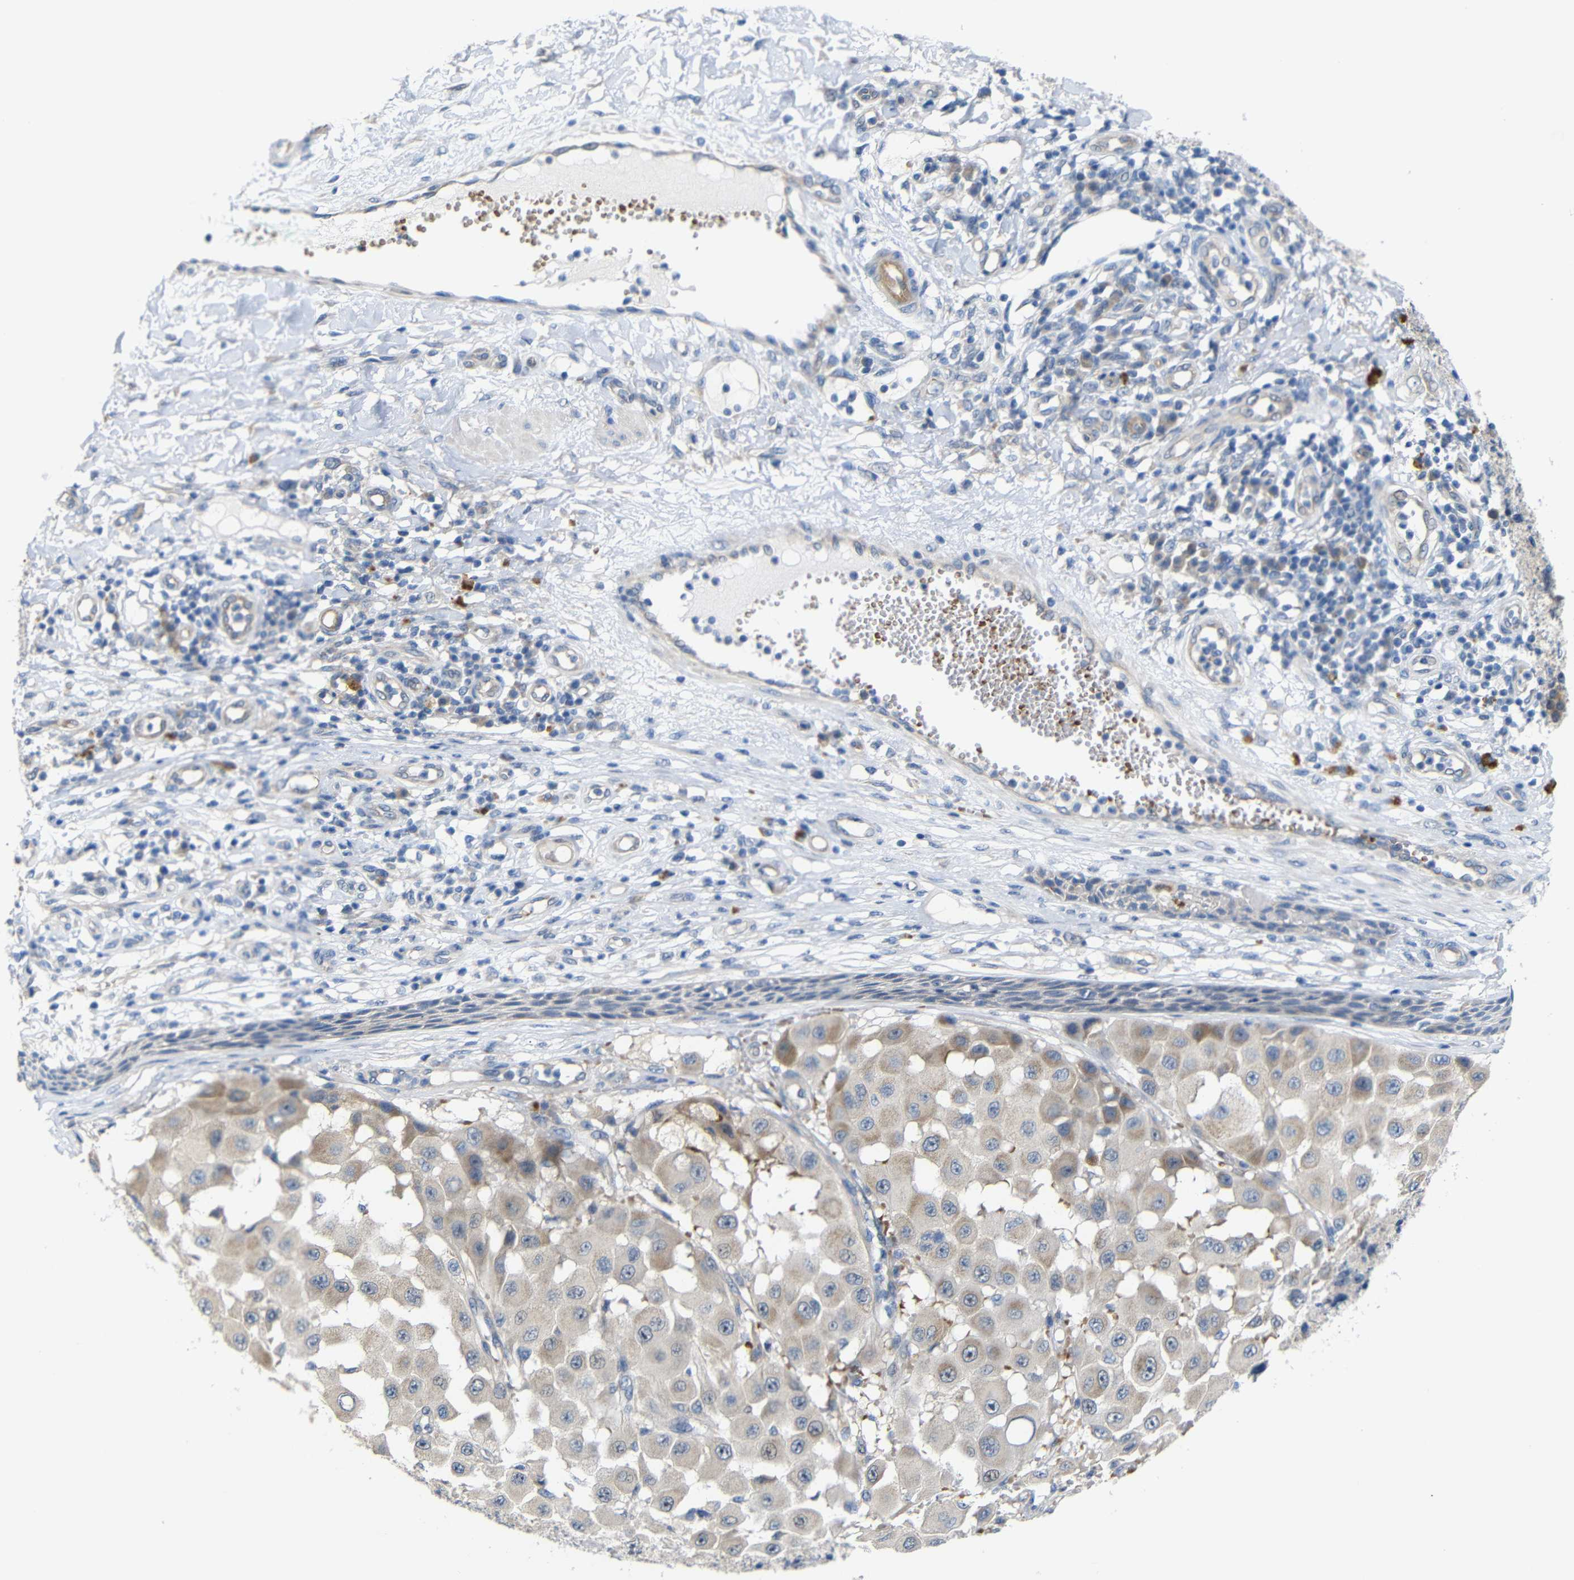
{"staining": {"intensity": "weak", "quantity": ">75%", "location": "cytoplasmic/membranous"}, "tissue": "melanoma", "cell_type": "Tumor cells", "image_type": "cancer", "snomed": [{"axis": "morphology", "description": "Malignant melanoma, NOS"}, {"axis": "topography", "description": "Skin"}], "caption": "A brown stain highlights weak cytoplasmic/membranous staining of a protein in malignant melanoma tumor cells. (Brightfield microscopy of DAB IHC at high magnification).", "gene": "TBC1D32", "patient": {"sex": "female", "age": 81}}